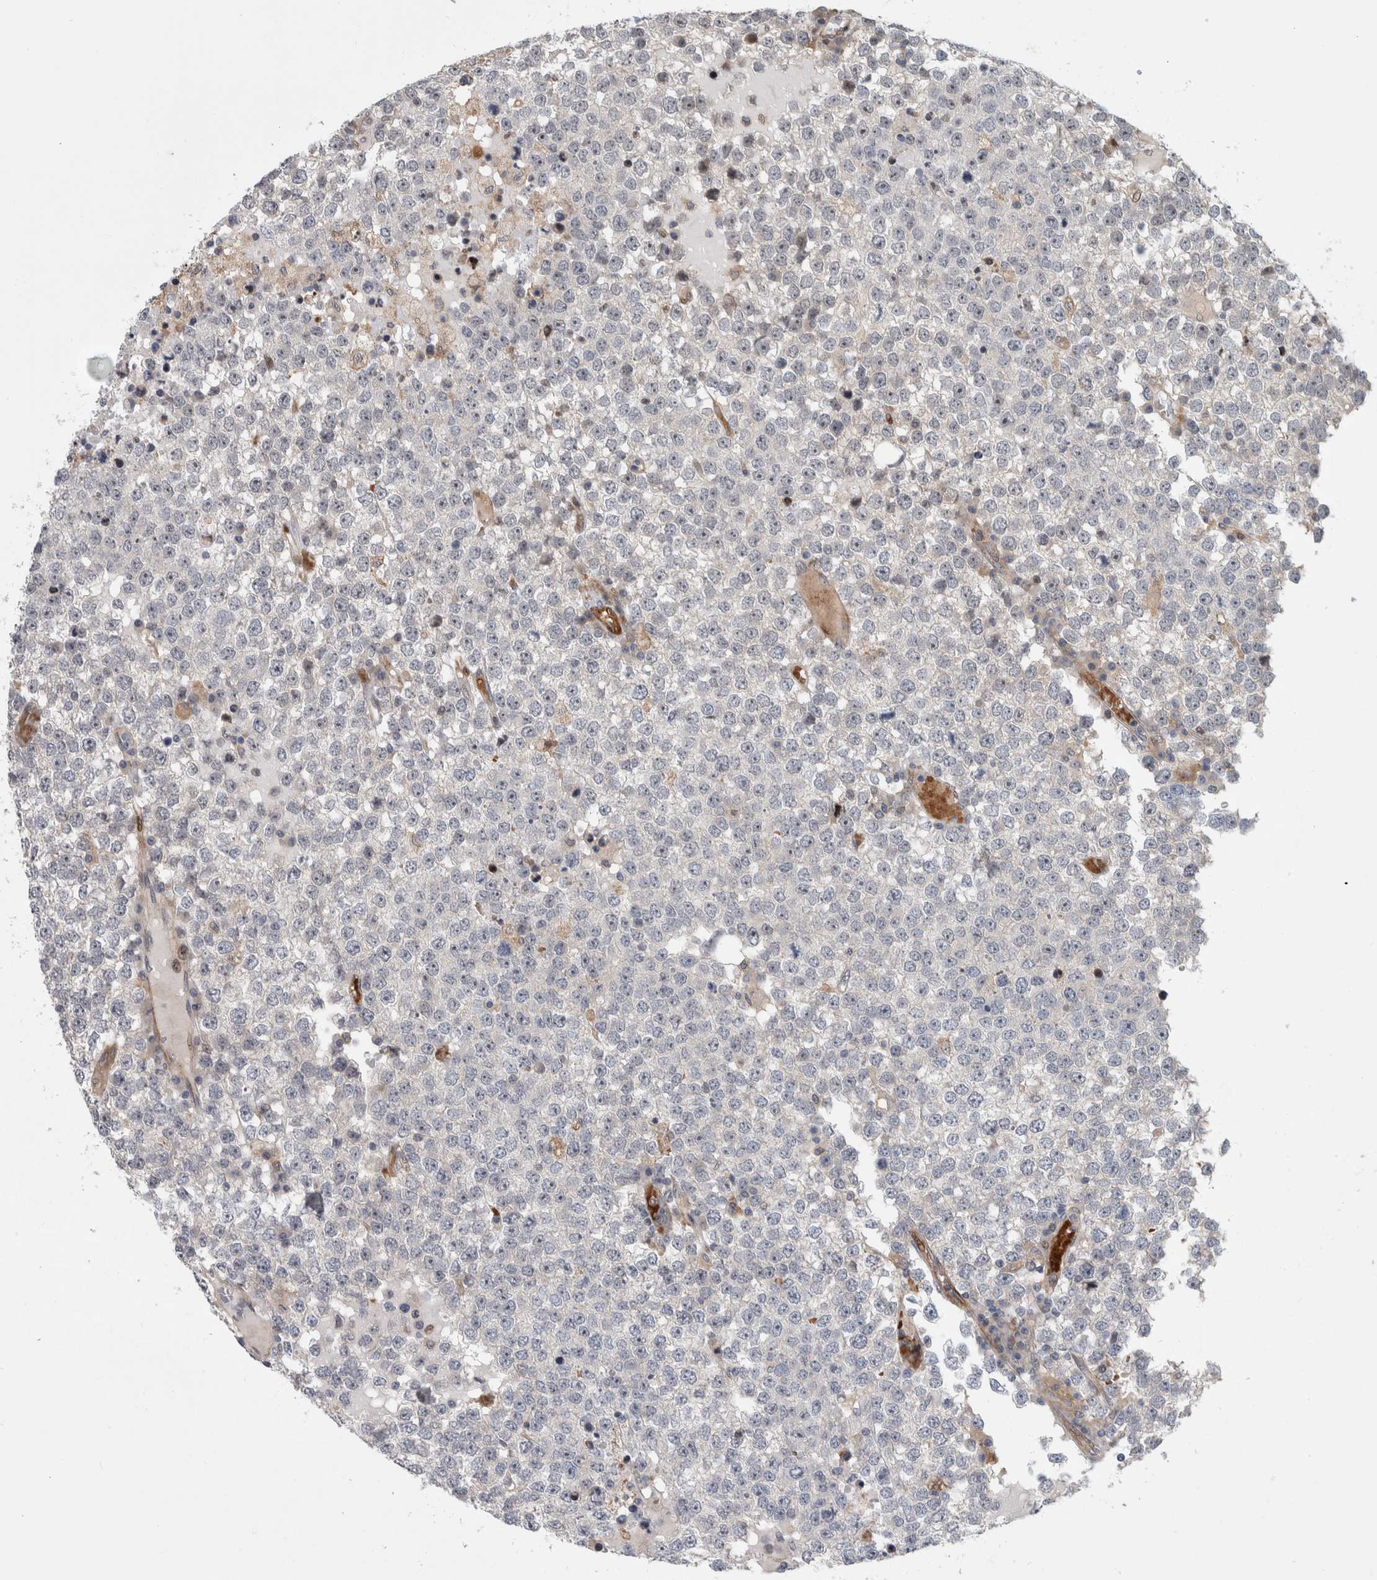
{"staining": {"intensity": "negative", "quantity": "none", "location": "none"}, "tissue": "testis cancer", "cell_type": "Tumor cells", "image_type": "cancer", "snomed": [{"axis": "morphology", "description": "Seminoma, NOS"}, {"axis": "topography", "description": "Testis"}], "caption": "Tumor cells are negative for brown protein staining in seminoma (testis).", "gene": "MSL1", "patient": {"sex": "male", "age": 65}}